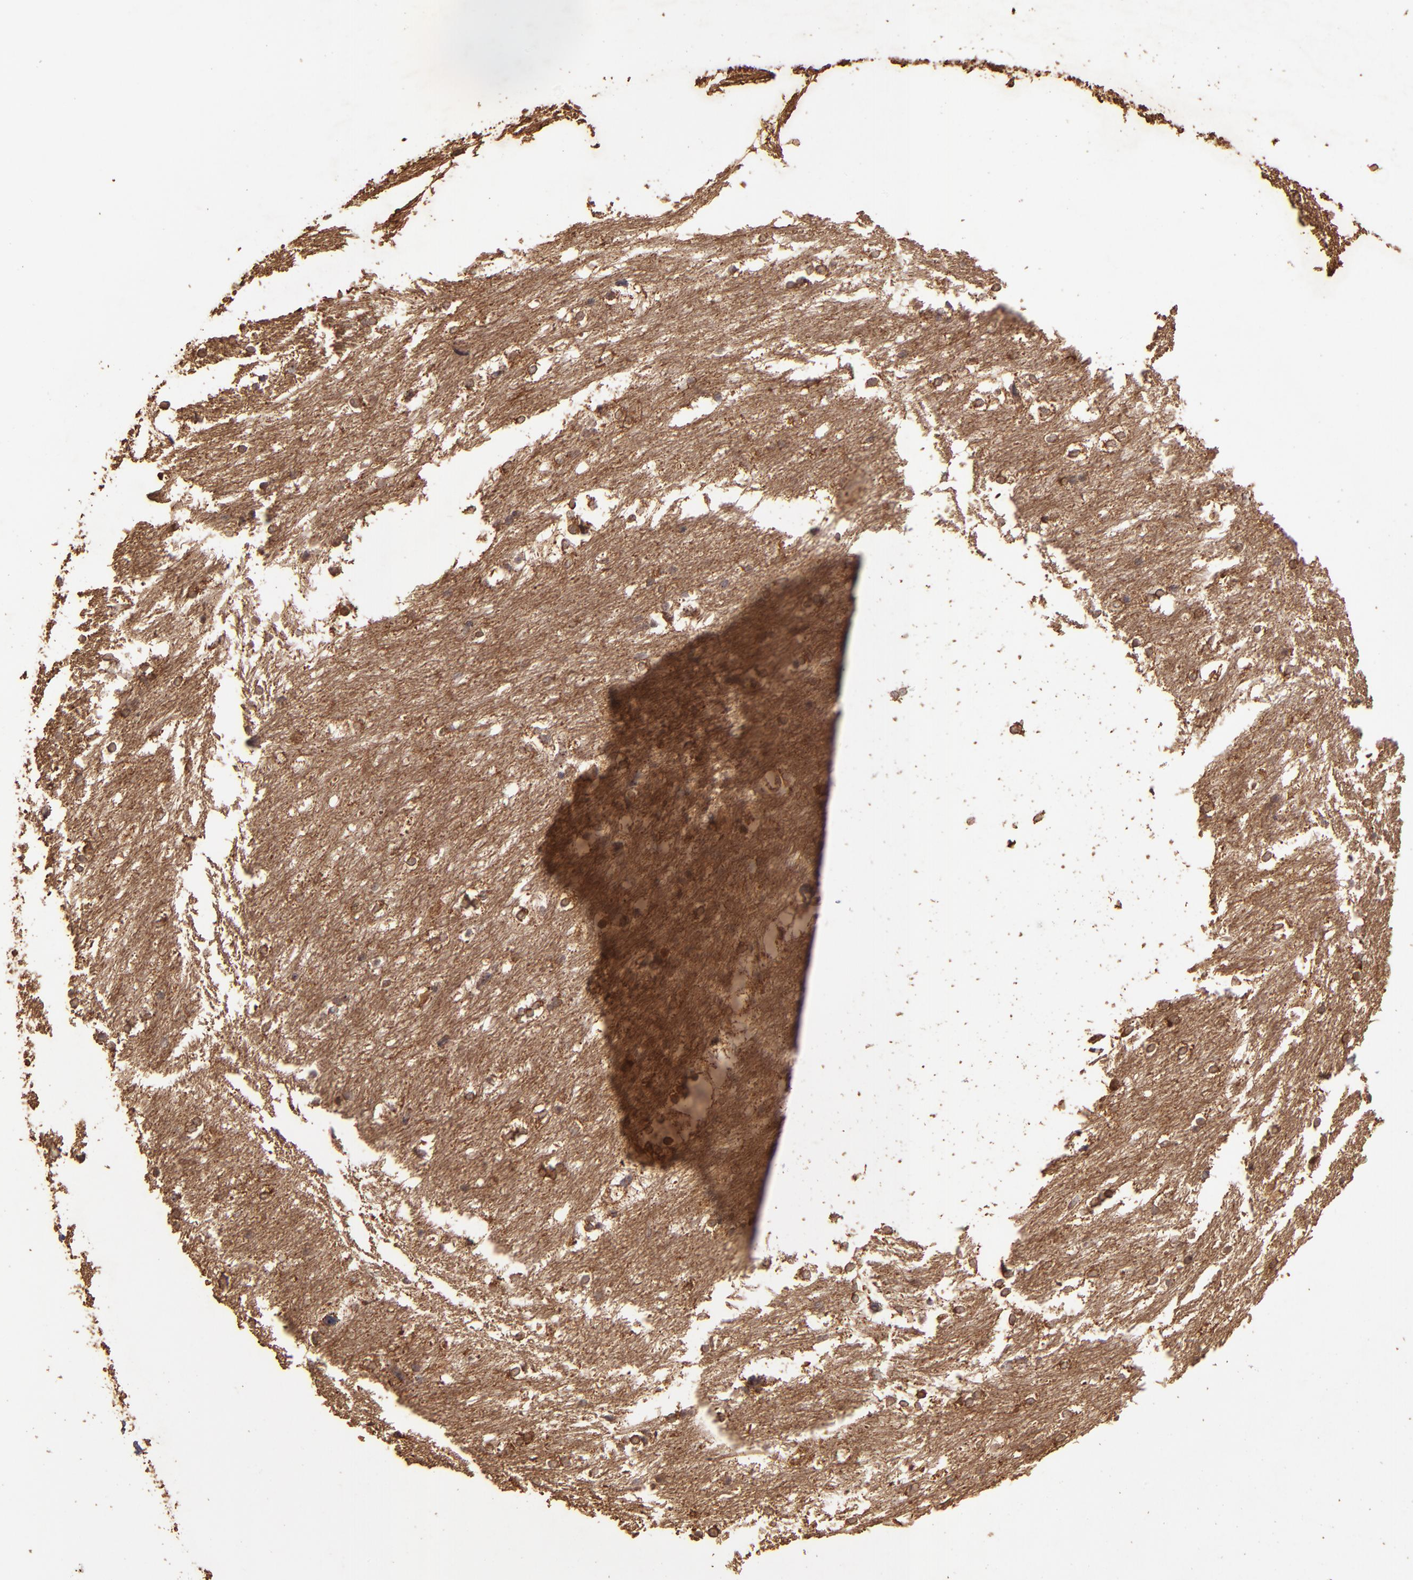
{"staining": {"intensity": "moderate", "quantity": "25%-75%", "location": "cytoplasmic/membranous,nuclear"}, "tissue": "caudate", "cell_type": "Glial cells", "image_type": "normal", "snomed": [{"axis": "morphology", "description": "Normal tissue, NOS"}, {"axis": "topography", "description": "Lateral ventricle wall"}], "caption": "Immunohistochemistry (IHC) of benign caudate displays medium levels of moderate cytoplasmic/membranous,nuclear expression in approximately 25%-75% of glial cells. The protein is stained brown, and the nuclei are stained in blue (DAB (3,3'-diaminobenzidine) IHC with brightfield microscopy, high magnification).", "gene": "SRRD", "patient": {"sex": "female", "age": 19}}